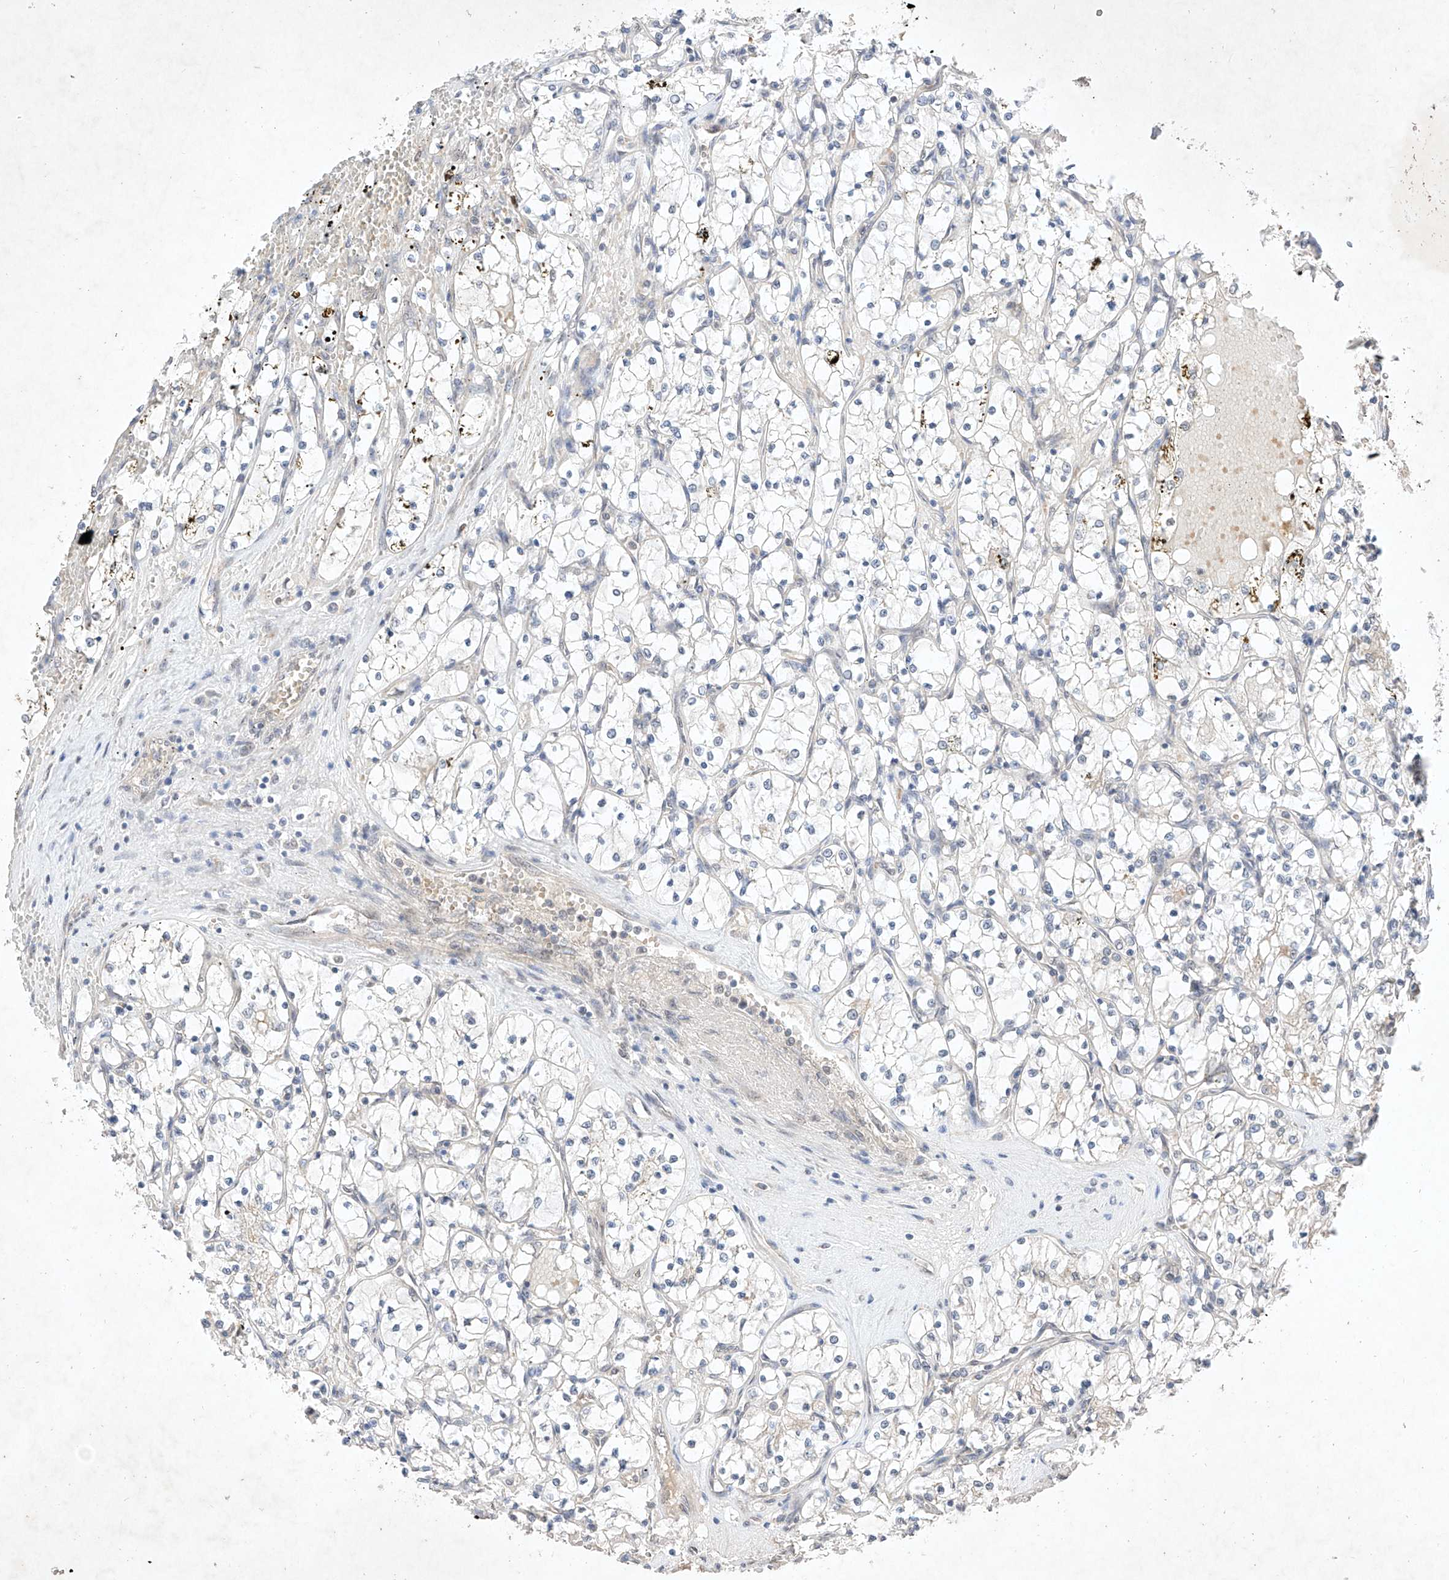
{"staining": {"intensity": "negative", "quantity": "none", "location": "none"}, "tissue": "renal cancer", "cell_type": "Tumor cells", "image_type": "cancer", "snomed": [{"axis": "morphology", "description": "Adenocarcinoma, NOS"}, {"axis": "topography", "description": "Kidney"}], "caption": "IHC photomicrograph of neoplastic tissue: human renal cancer (adenocarcinoma) stained with DAB displays no significant protein expression in tumor cells. The staining was performed using DAB to visualize the protein expression in brown, while the nuclei were stained in blue with hematoxylin (Magnification: 20x).", "gene": "ZNF124", "patient": {"sex": "female", "age": 69}}